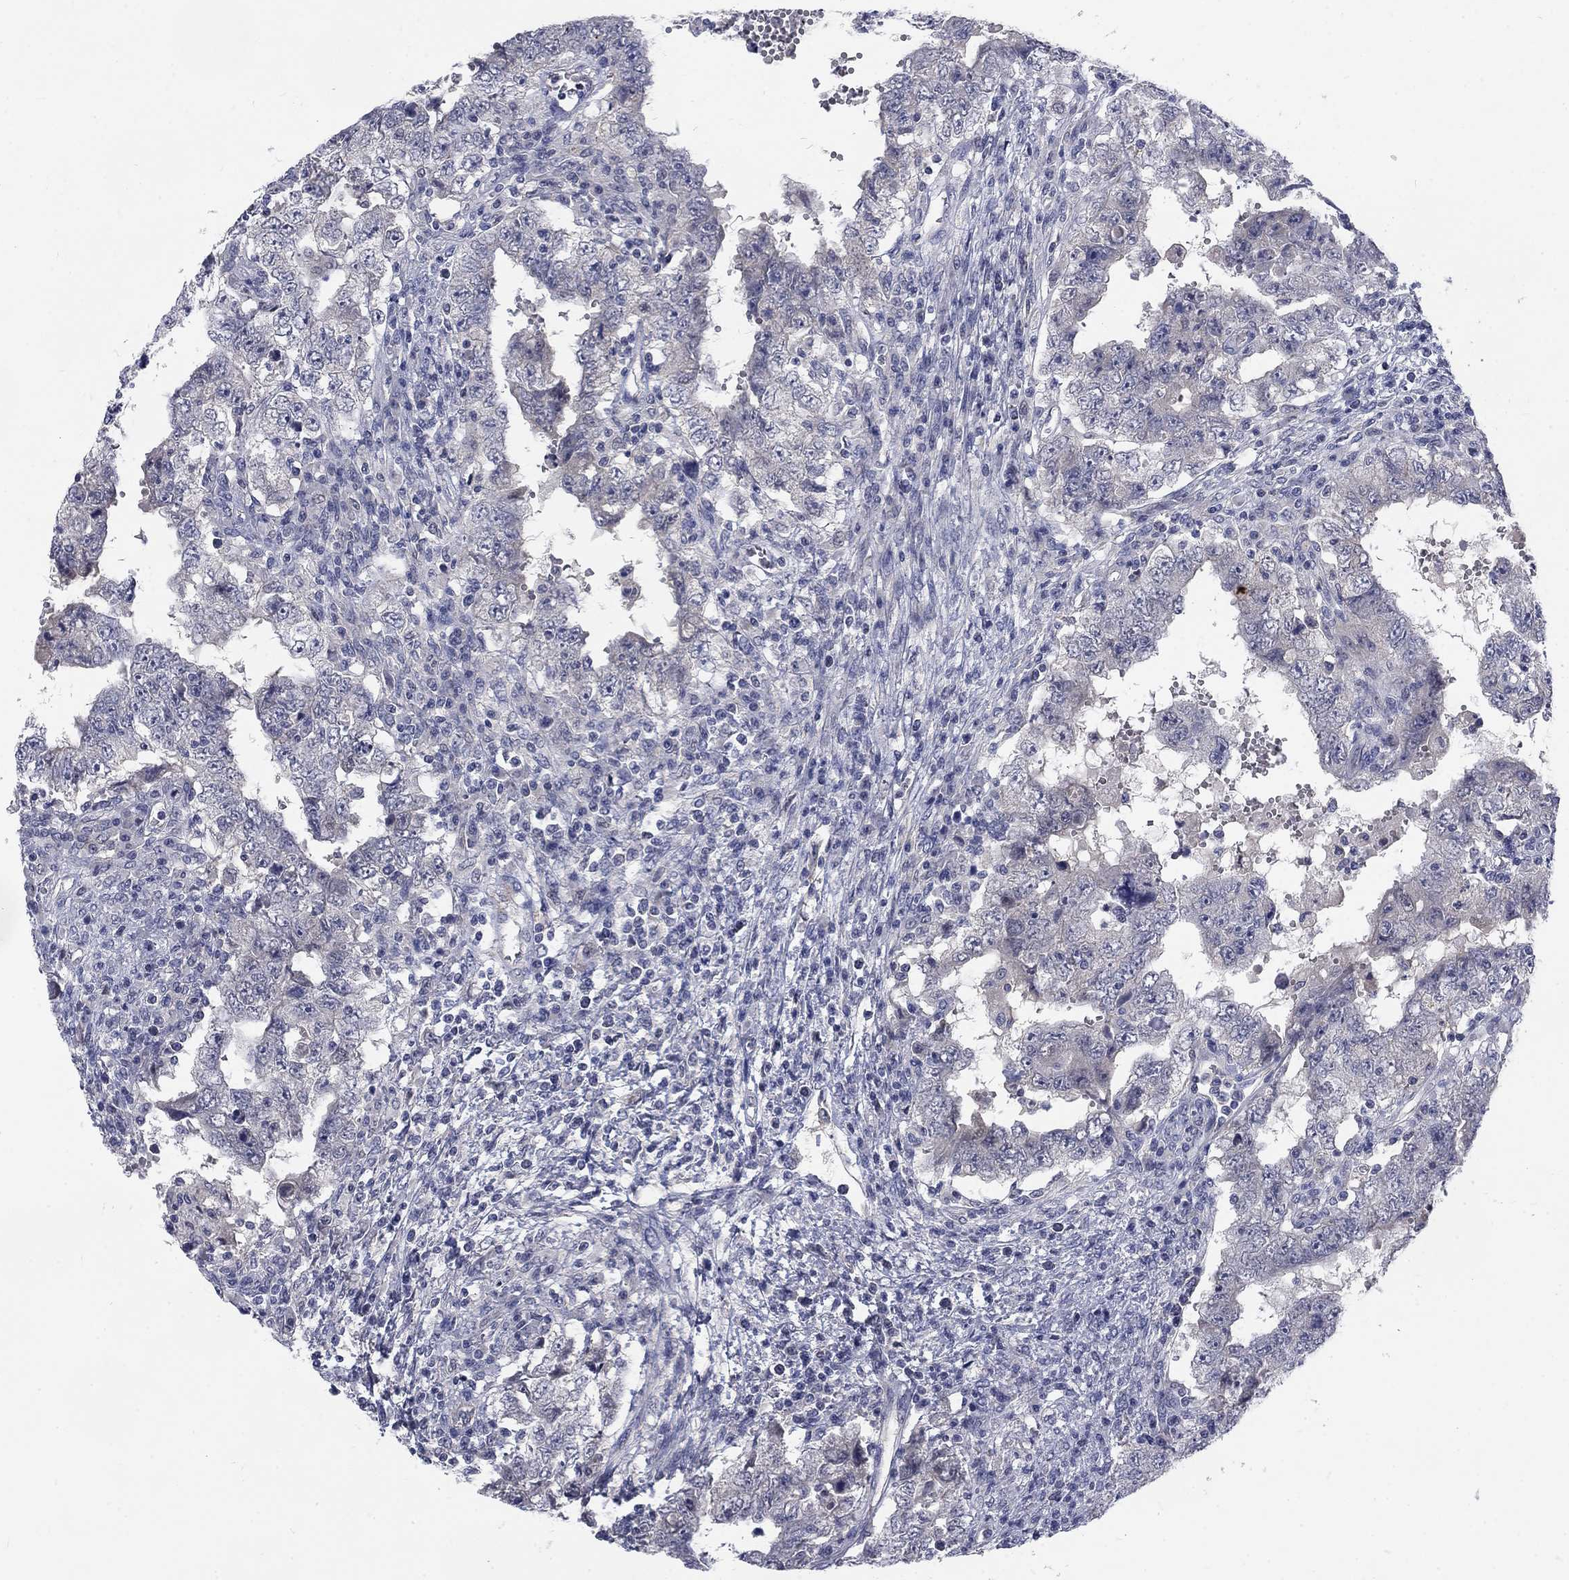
{"staining": {"intensity": "negative", "quantity": "none", "location": "none"}, "tissue": "testis cancer", "cell_type": "Tumor cells", "image_type": "cancer", "snomed": [{"axis": "morphology", "description": "Carcinoma, Embryonal, NOS"}, {"axis": "topography", "description": "Testis"}], "caption": "Photomicrograph shows no protein expression in tumor cells of testis cancer (embryonal carcinoma) tissue.", "gene": "PHKA1", "patient": {"sex": "male", "age": 26}}